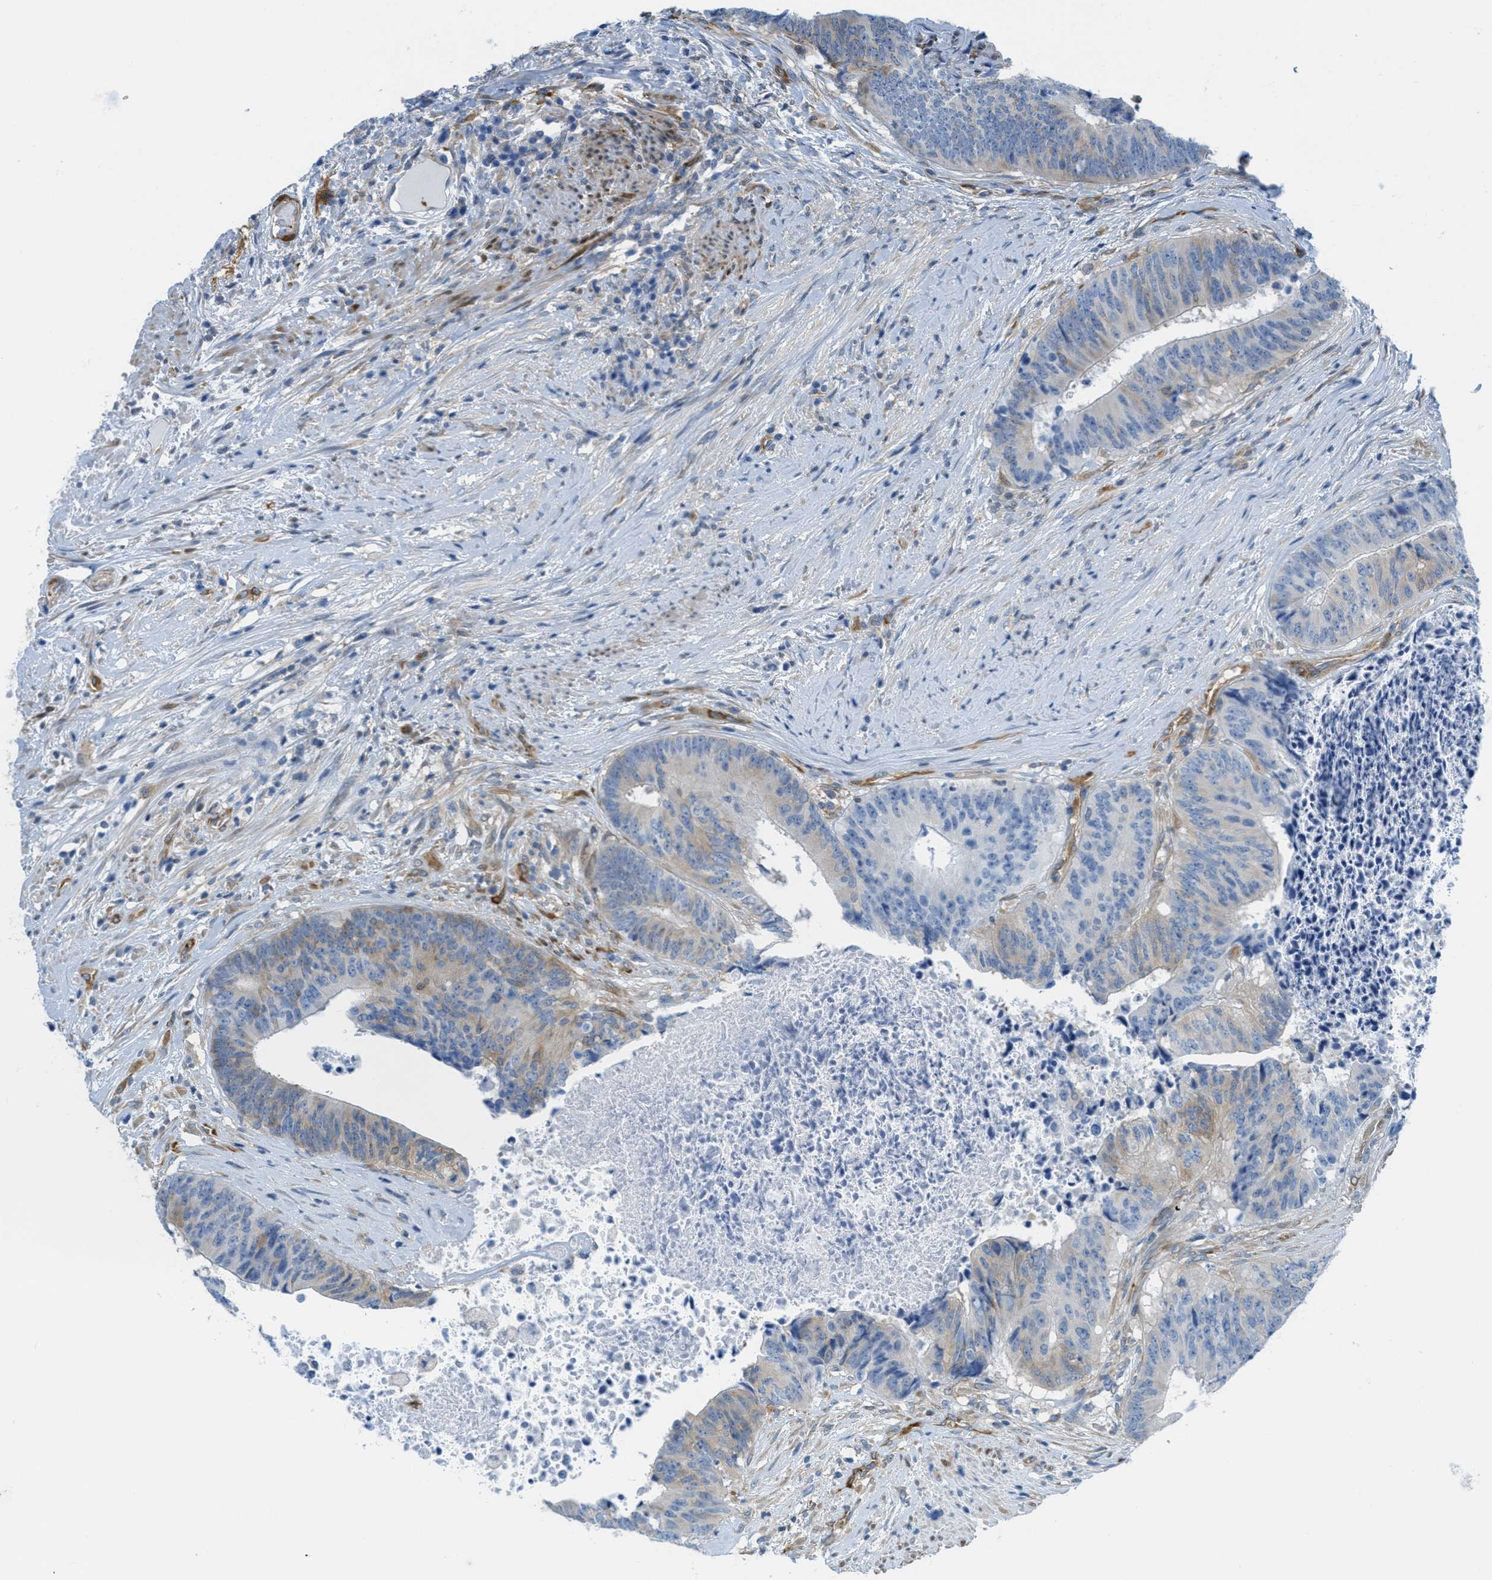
{"staining": {"intensity": "weak", "quantity": "25%-75%", "location": "cytoplasmic/membranous"}, "tissue": "colorectal cancer", "cell_type": "Tumor cells", "image_type": "cancer", "snomed": [{"axis": "morphology", "description": "Normal tissue, NOS"}, {"axis": "morphology", "description": "Adenocarcinoma, NOS"}, {"axis": "topography", "description": "Colon"}], "caption": "Immunohistochemical staining of human adenocarcinoma (colorectal) demonstrates low levels of weak cytoplasmic/membranous expression in about 25%-75% of tumor cells. (DAB (3,3'-diaminobenzidine) IHC, brown staining for protein, blue staining for nuclei).", "gene": "MAPRE2", "patient": {"sex": "male", "age": 82}}